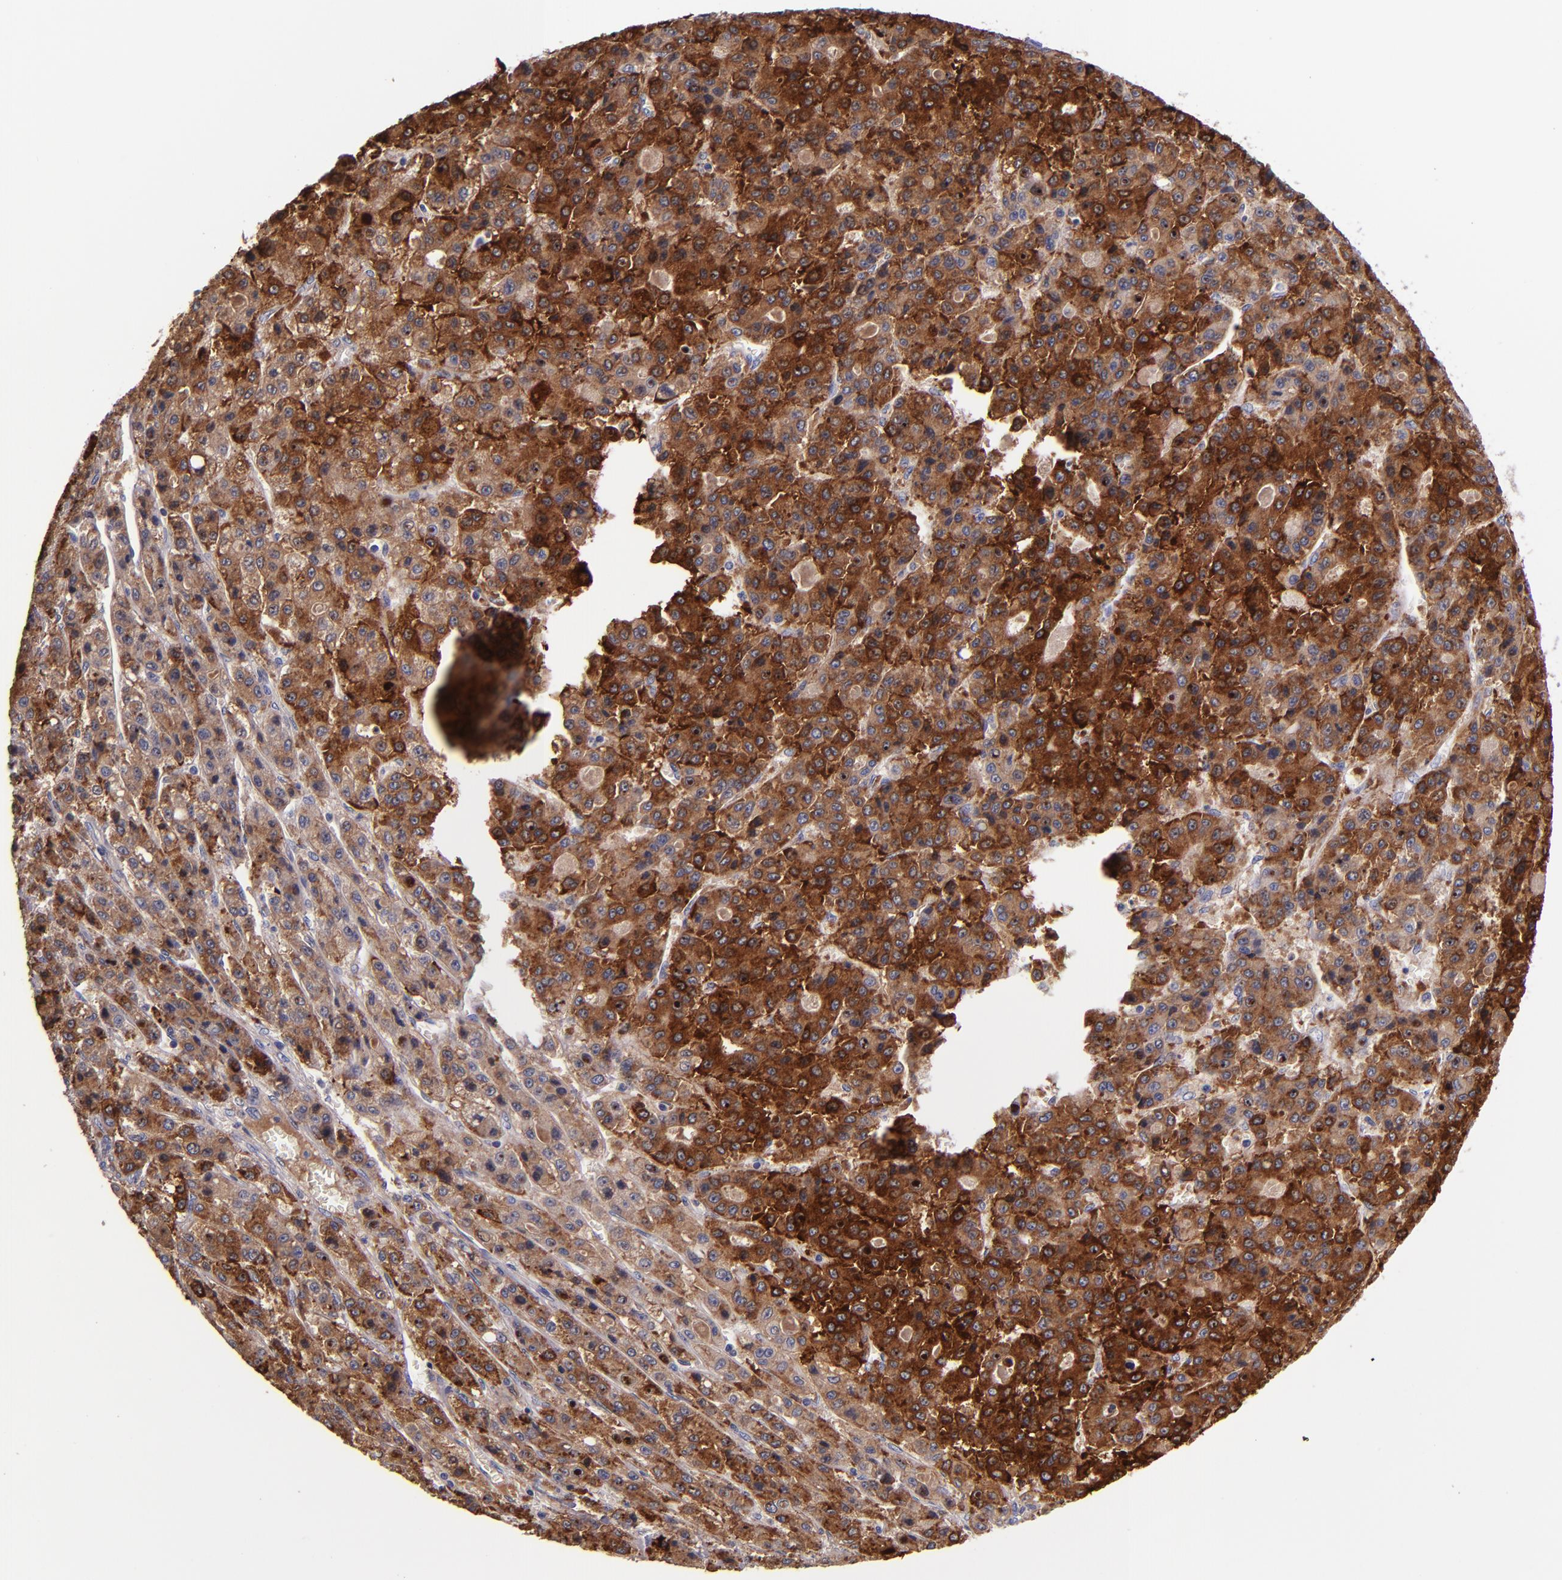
{"staining": {"intensity": "strong", "quantity": ">75%", "location": "cytoplasmic/membranous"}, "tissue": "liver cancer", "cell_type": "Tumor cells", "image_type": "cancer", "snomed": [{"axis": "morphology", "description": "Carcinoma, Hepatocellular, NOS"}, {"axis": "topography", "description": "Liver"}], "caption": "Hepatocellular carcinoma (liver) stained with a brown dye reveals strong cytoplasmic/membranous positive positivity in approximately >75% of tumor cells.", "gene": "RBP4", "patient": {"sex": "male", "age": 70}}